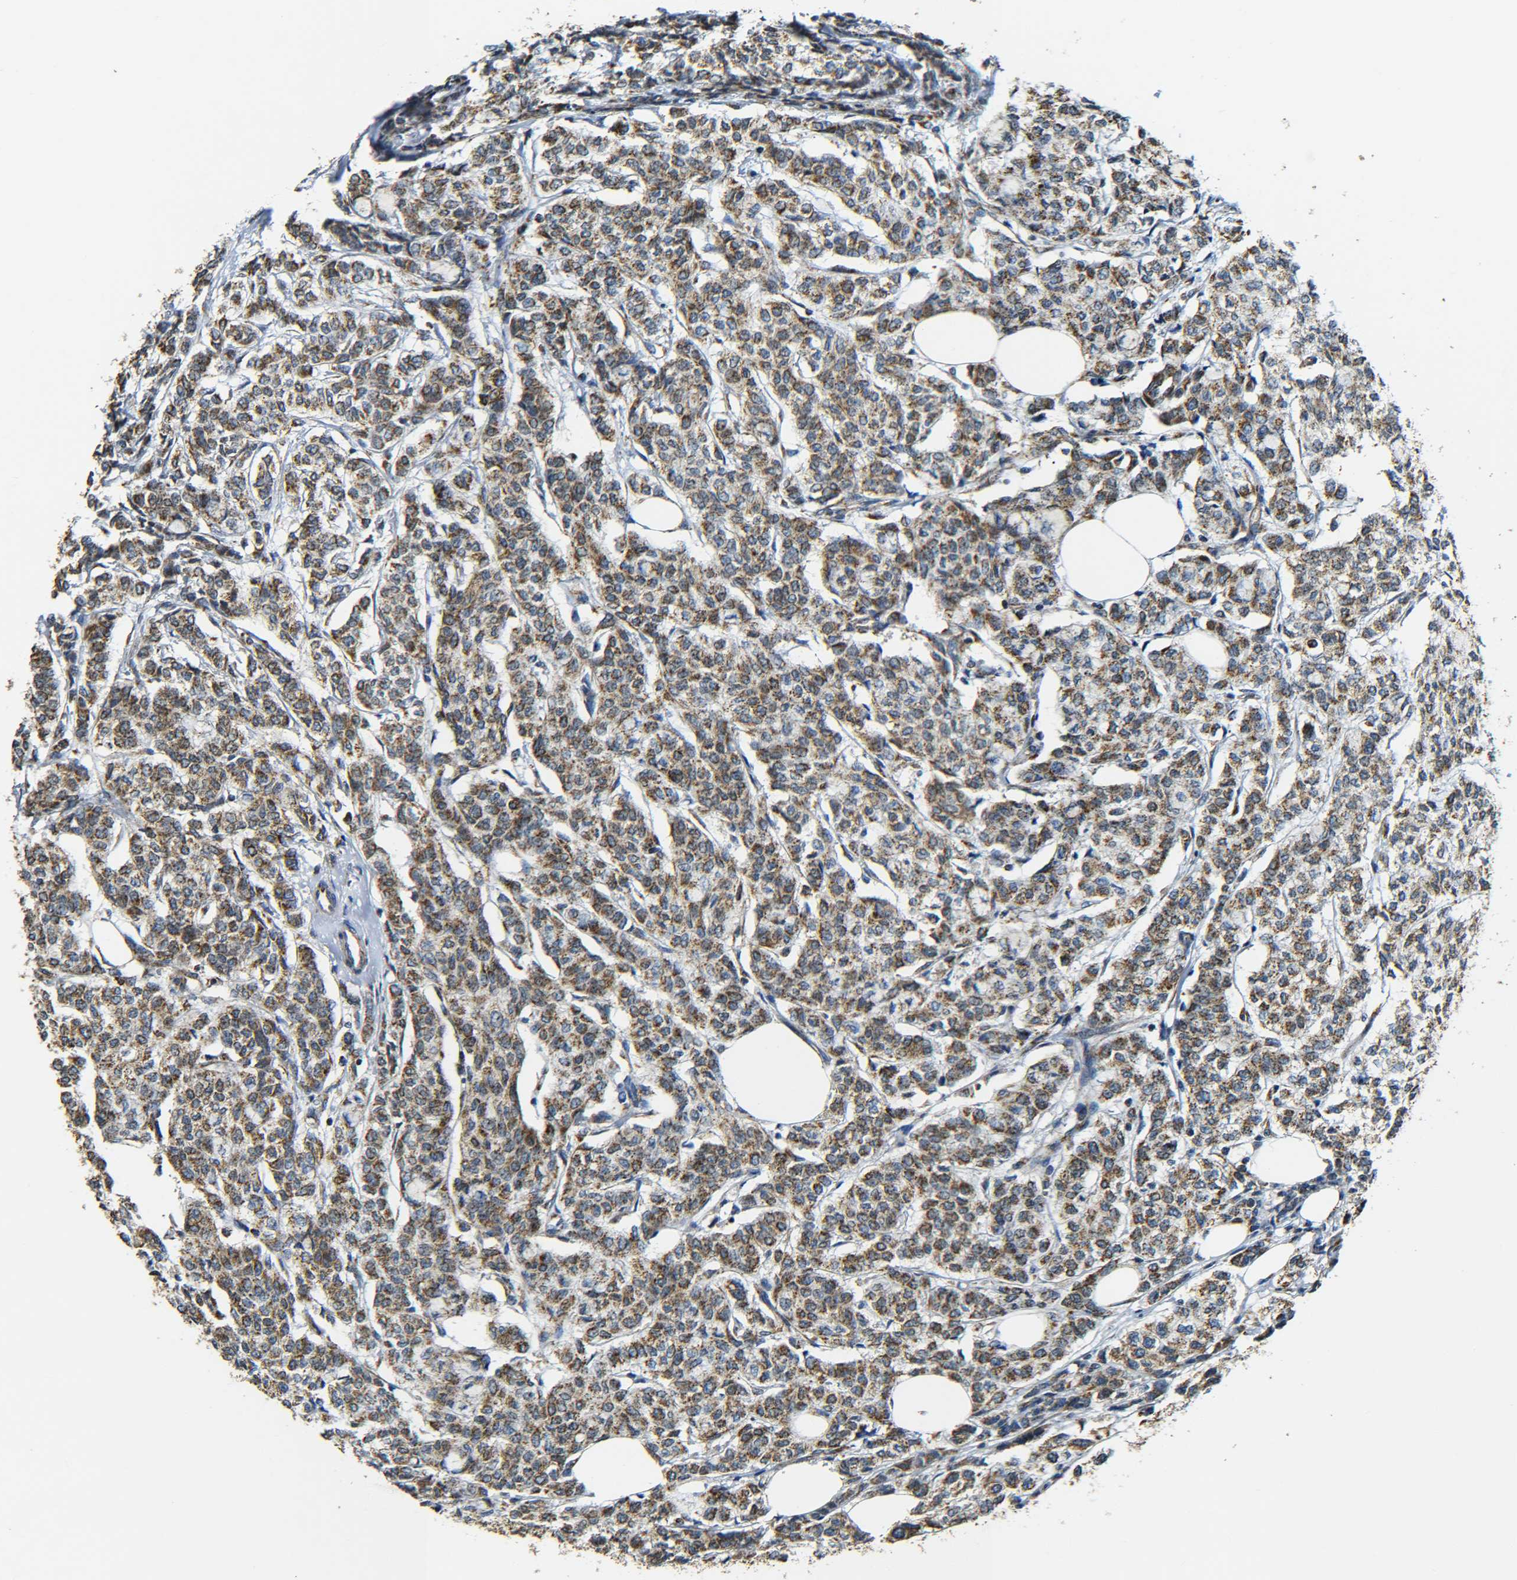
{"staining": {"intensity": "moderate", "quantity": ">75%", "location": "cytoplasmic/membranous"}, "tissue": "breast cancer", "cell_type": "Tumor cells", "image_type": "cancer", "snomed": [{"axis": "morphology", "description": "Lobular carcinoma"}, {"axis": "topography", "description": "Breast"}], "caption": "Protein staining displays moderate cytoplasmic/membranous positivity in about >75% of tumor cells in breast cancer (lobular carcinoma).", "gene": "NR3C2", "patient": {"sex": "female", "age": 60}}